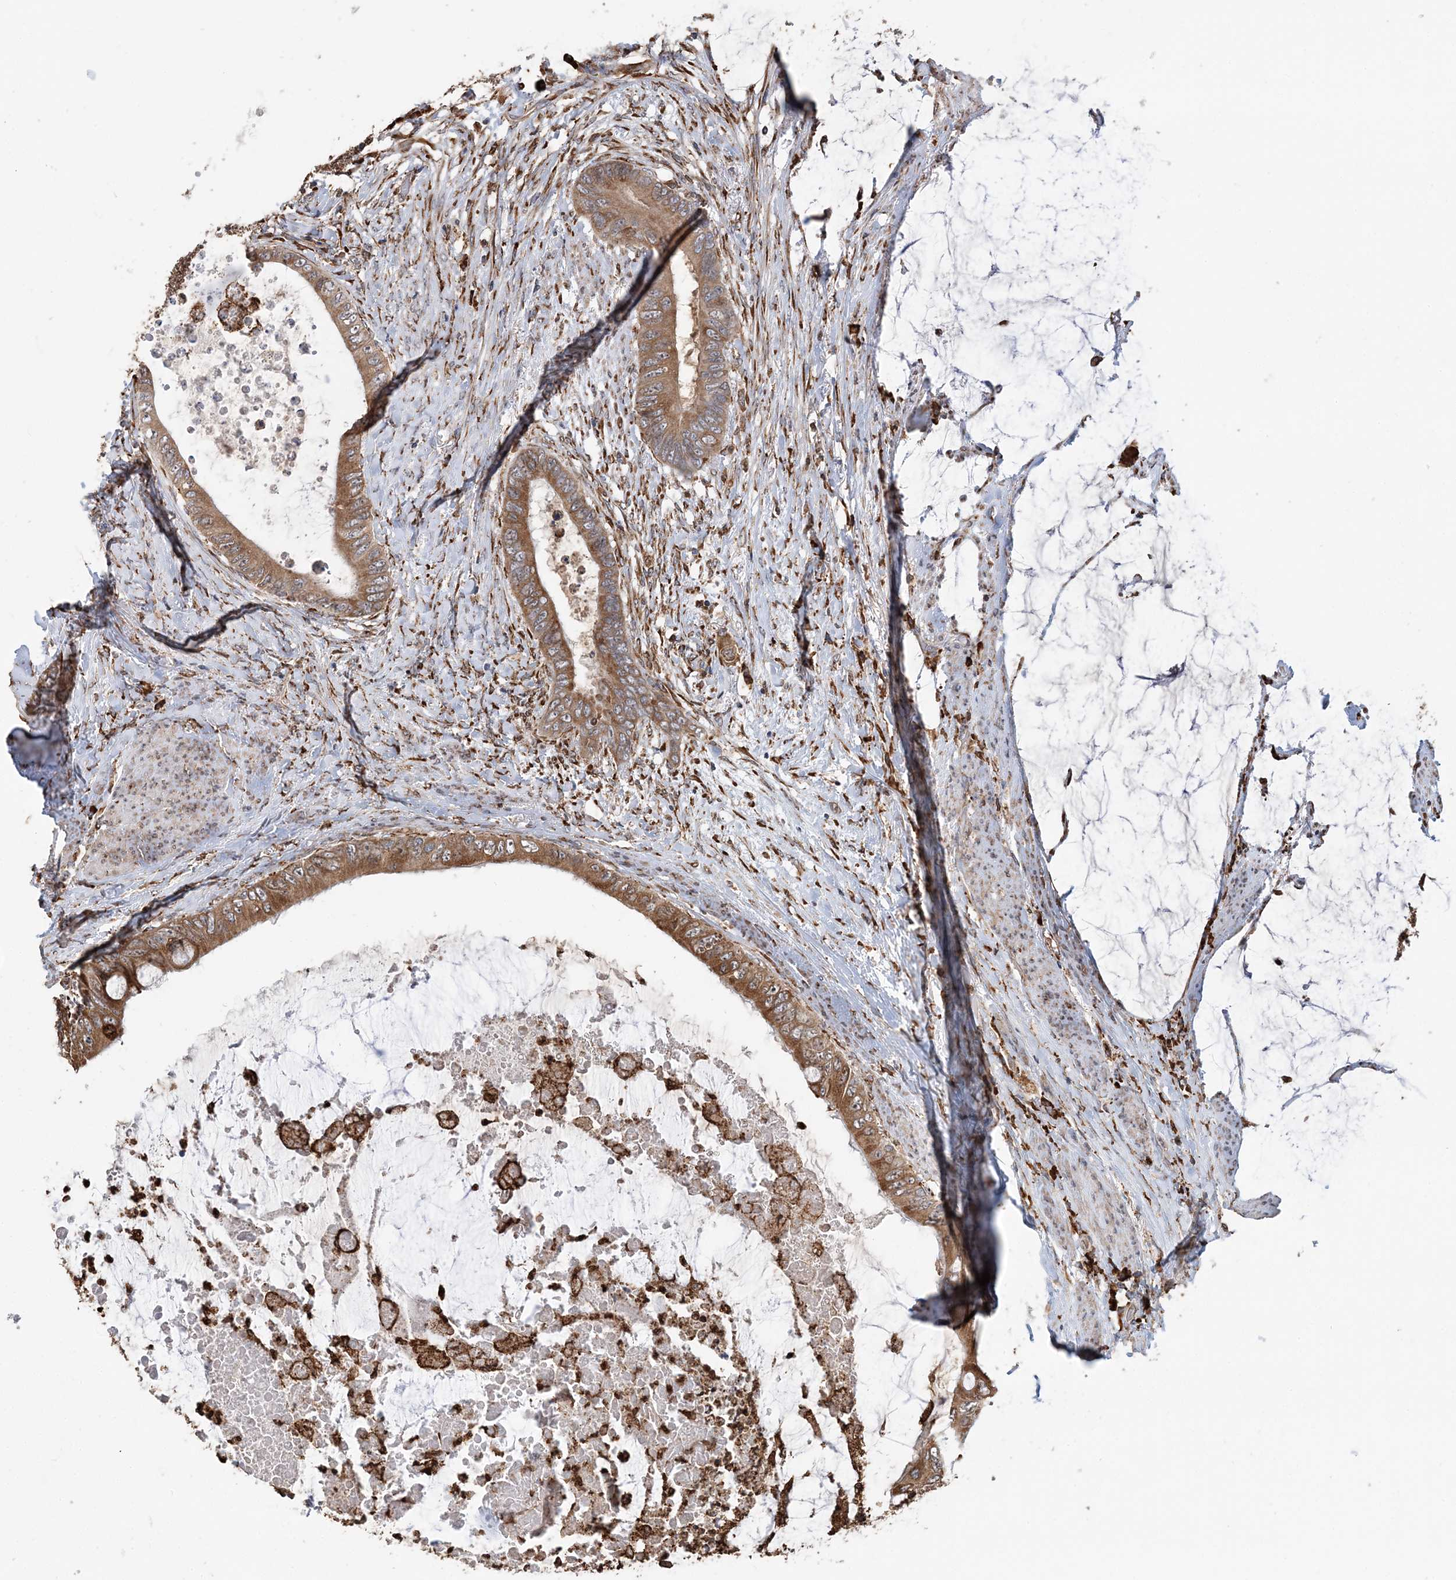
{"staining": {"intensity": "moderate", "quantity": ">75%", "location": "cytoplasmic/membranous"}, "tissue": "colorectal cancer", "cell_type": "Tumor cells", "image_type": "cancer", "snomed": [{"axis": "morphology", "description": "Normal tissue, NOS"}, {"axis": "morphology", "description": "Adenocarcinoma, NOS"}, {"axis": "topography", "description": "Rectum"}, {"axis": "topography", "description": "Peripheral nerve tissue"}], "caption": "About >75% of tumor cells in human colorectal adenocarcinoma show moderate cytoplasmic/membranous protein staining as visualized by brown immunohistochemical staining.", "gene": "WDR12", "patient": {"sex": "female", "age": 77}}